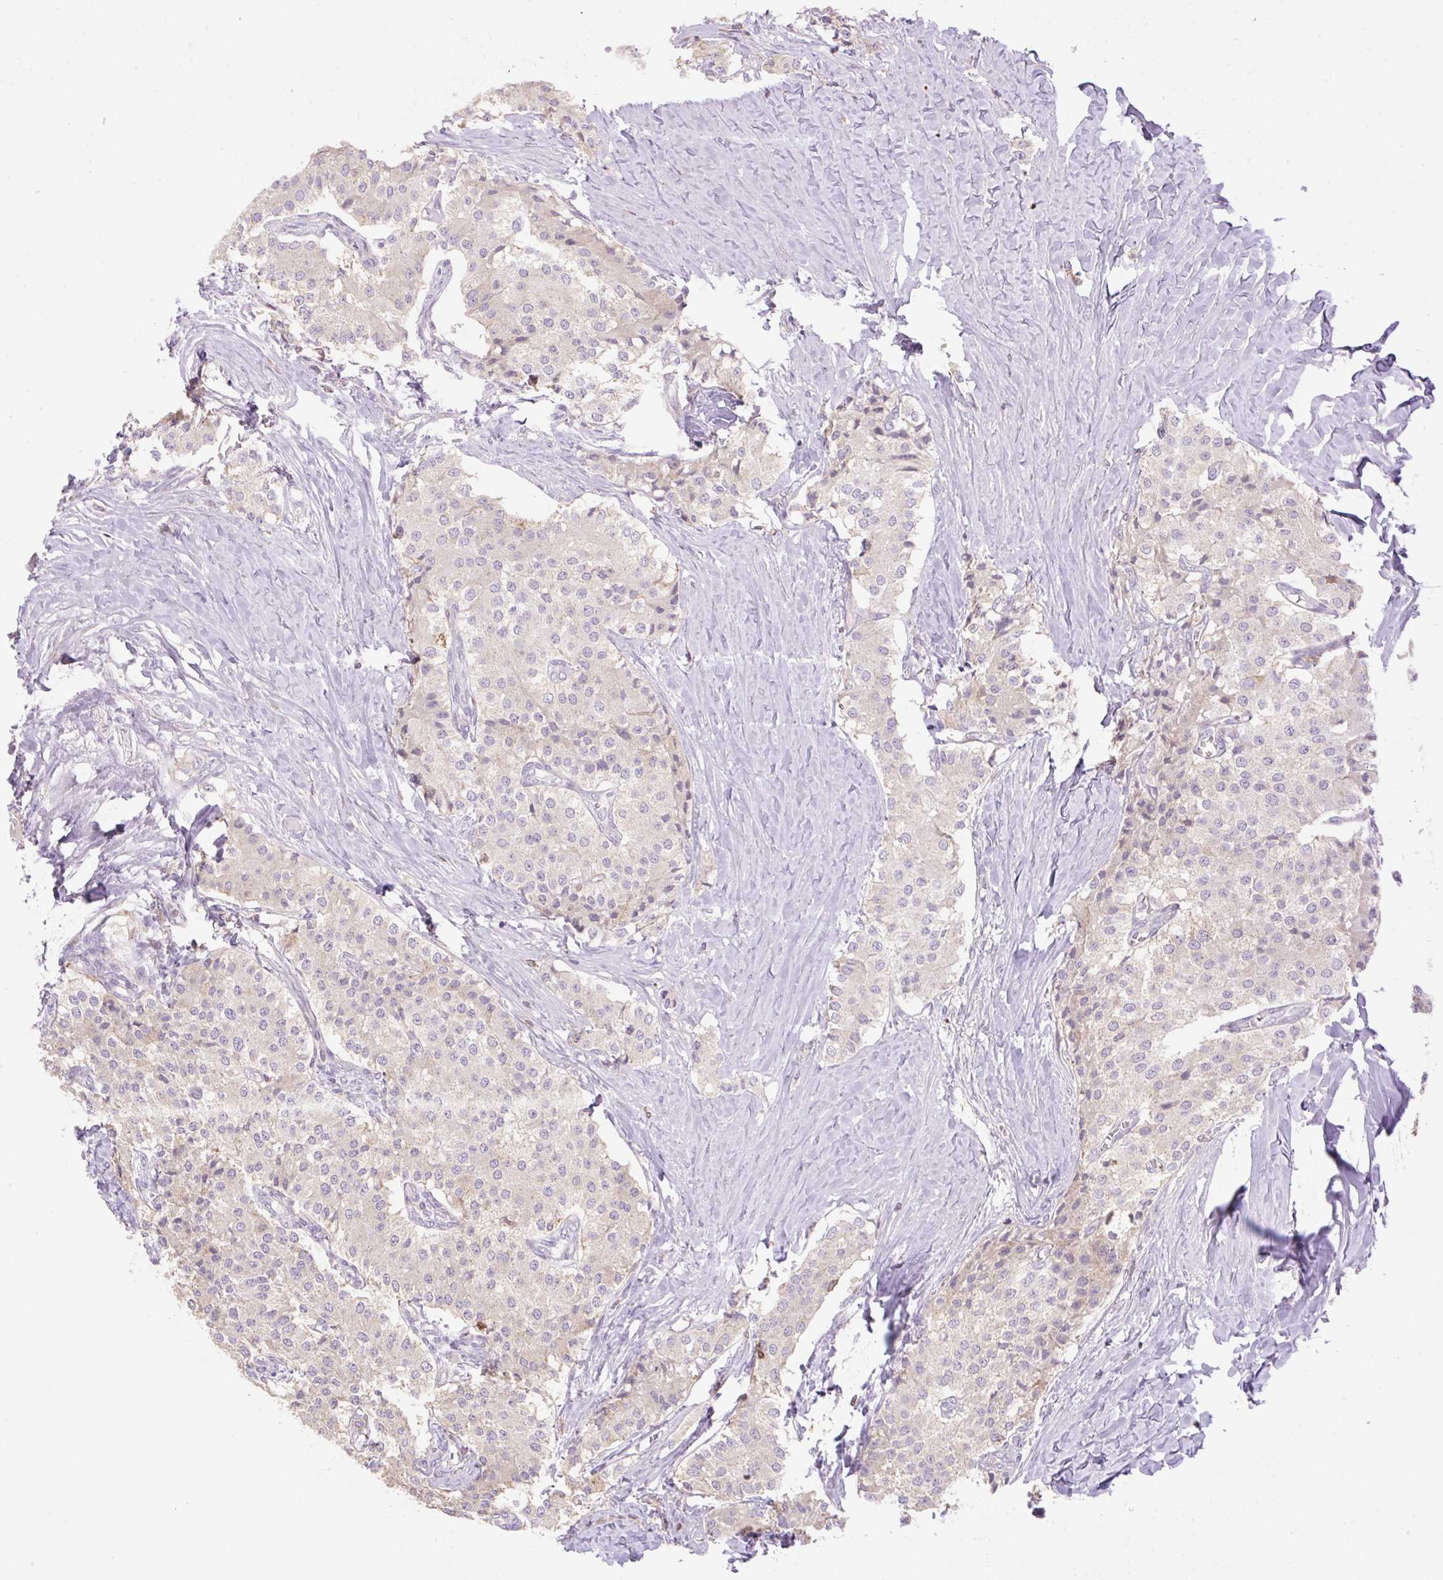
{"staining": {"intensity": "weak", "quantity": "<25%", "location": "cytoplasmic/membranous"}, "tissue": "carcinoid", "cell_type": "Tumor cells", "image_type": "cancer", "snomed": [{"axis": "morphology", "description": "Carcinoid, malignant, NOS"}, {"axis": "topography", "description": "Colon"}], "caption": "The immunohistochemistry histopathology image has no significant positivity in tumor cells of carcinoid (malignant) tissue.", "gene": "VPS25", "patient": {"sex": "female", "age": 52}}